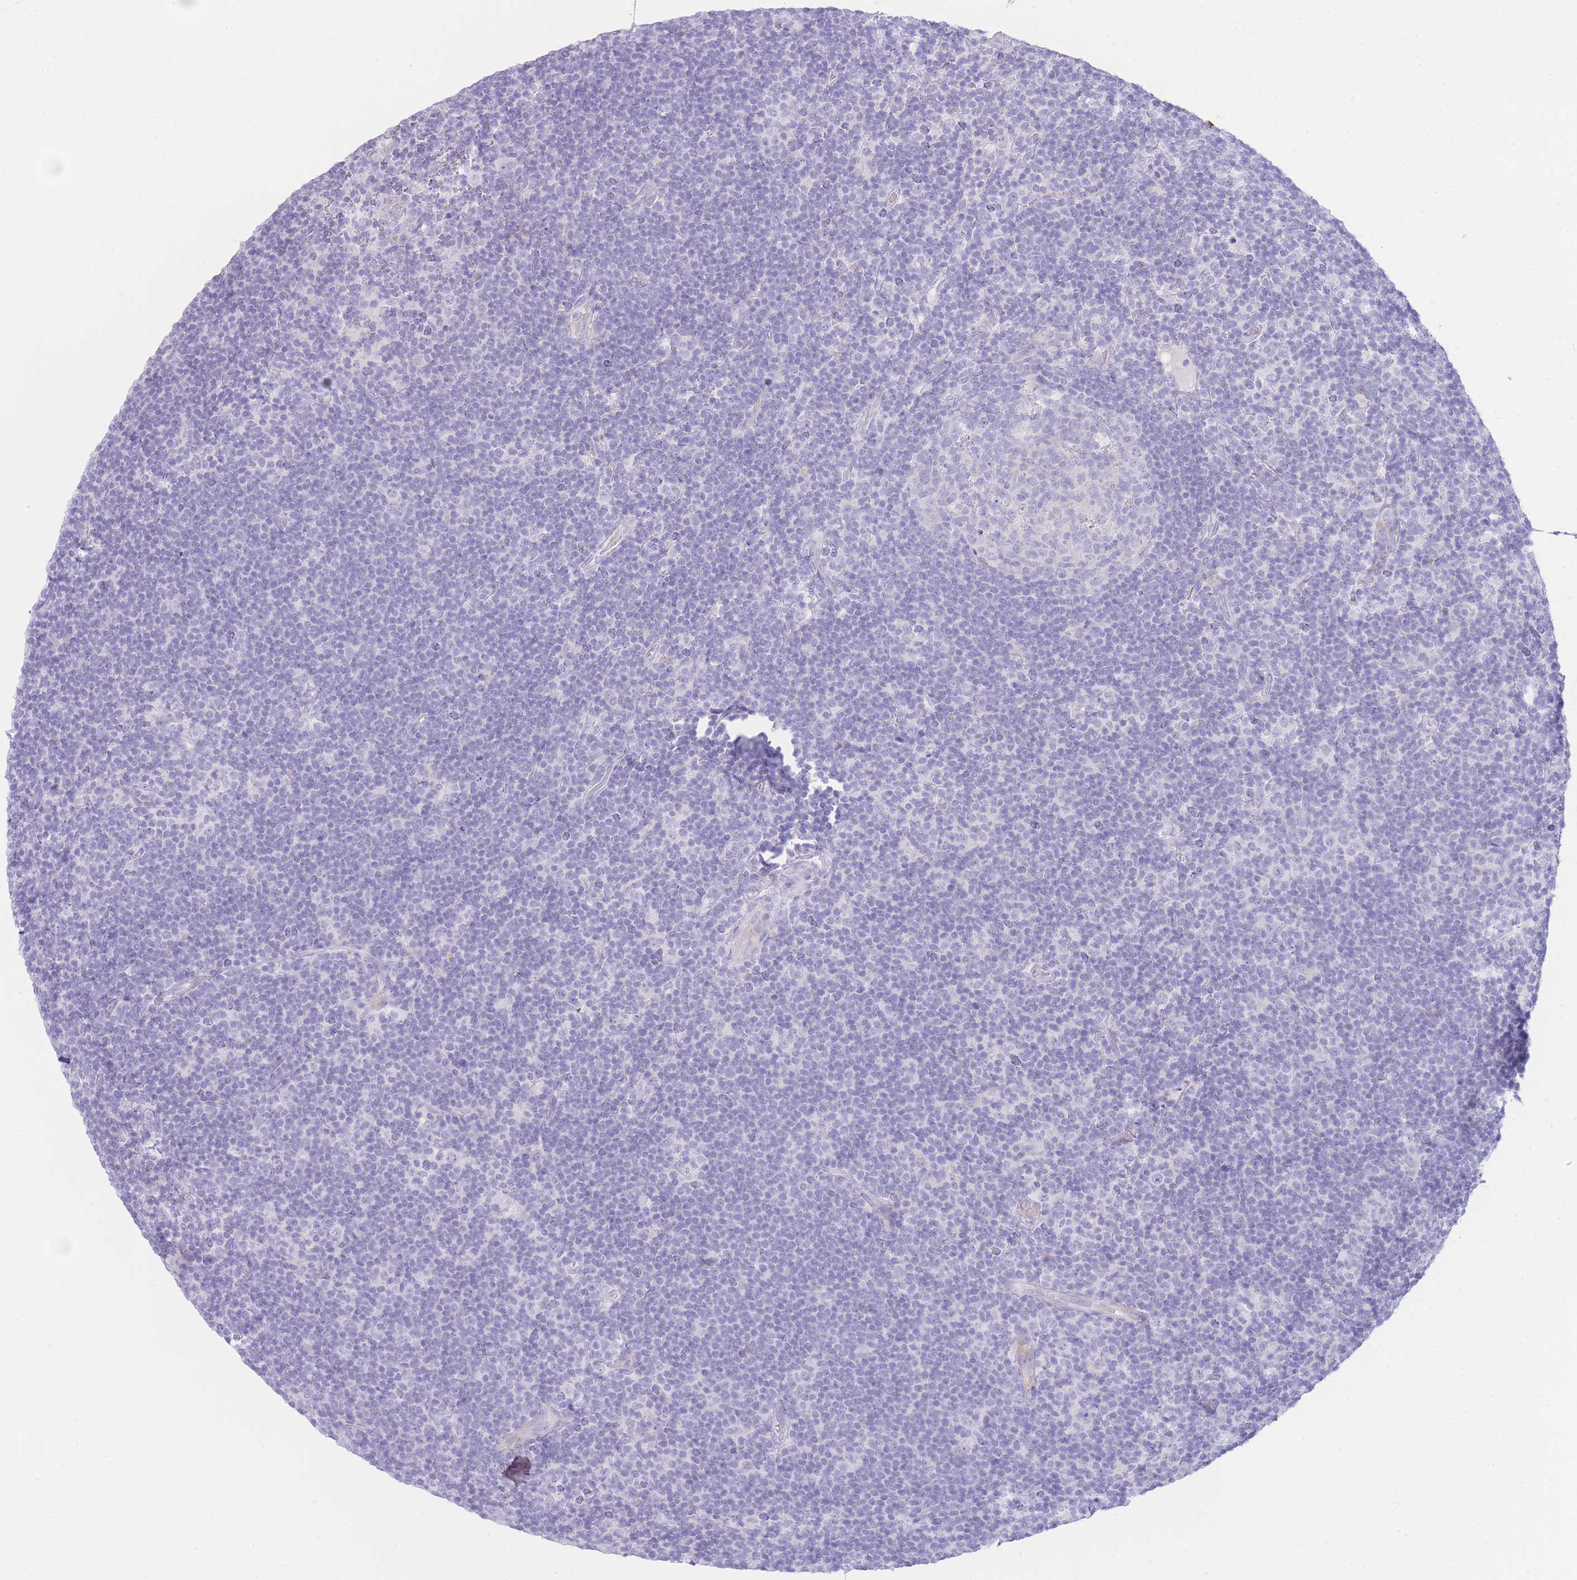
{"staining": {"intensity": "negative", "quantity": "none", "location": "none"}, "tissue": "lymphoma", "cell_type": "Tumor cells", "image_type": "cancer", "snomed": [{"axis": "morphology", "description": "Hodgkin's disease, NOS"}, {"axis": "topography", "description": "Lymph node"}], "caption": "This is a micrograph of immunohistochemistry staining of lymphoma, which shows no expression in tumor cells.", "gene": "VWA8", "patient": {"sex": "female", "age": 57}}